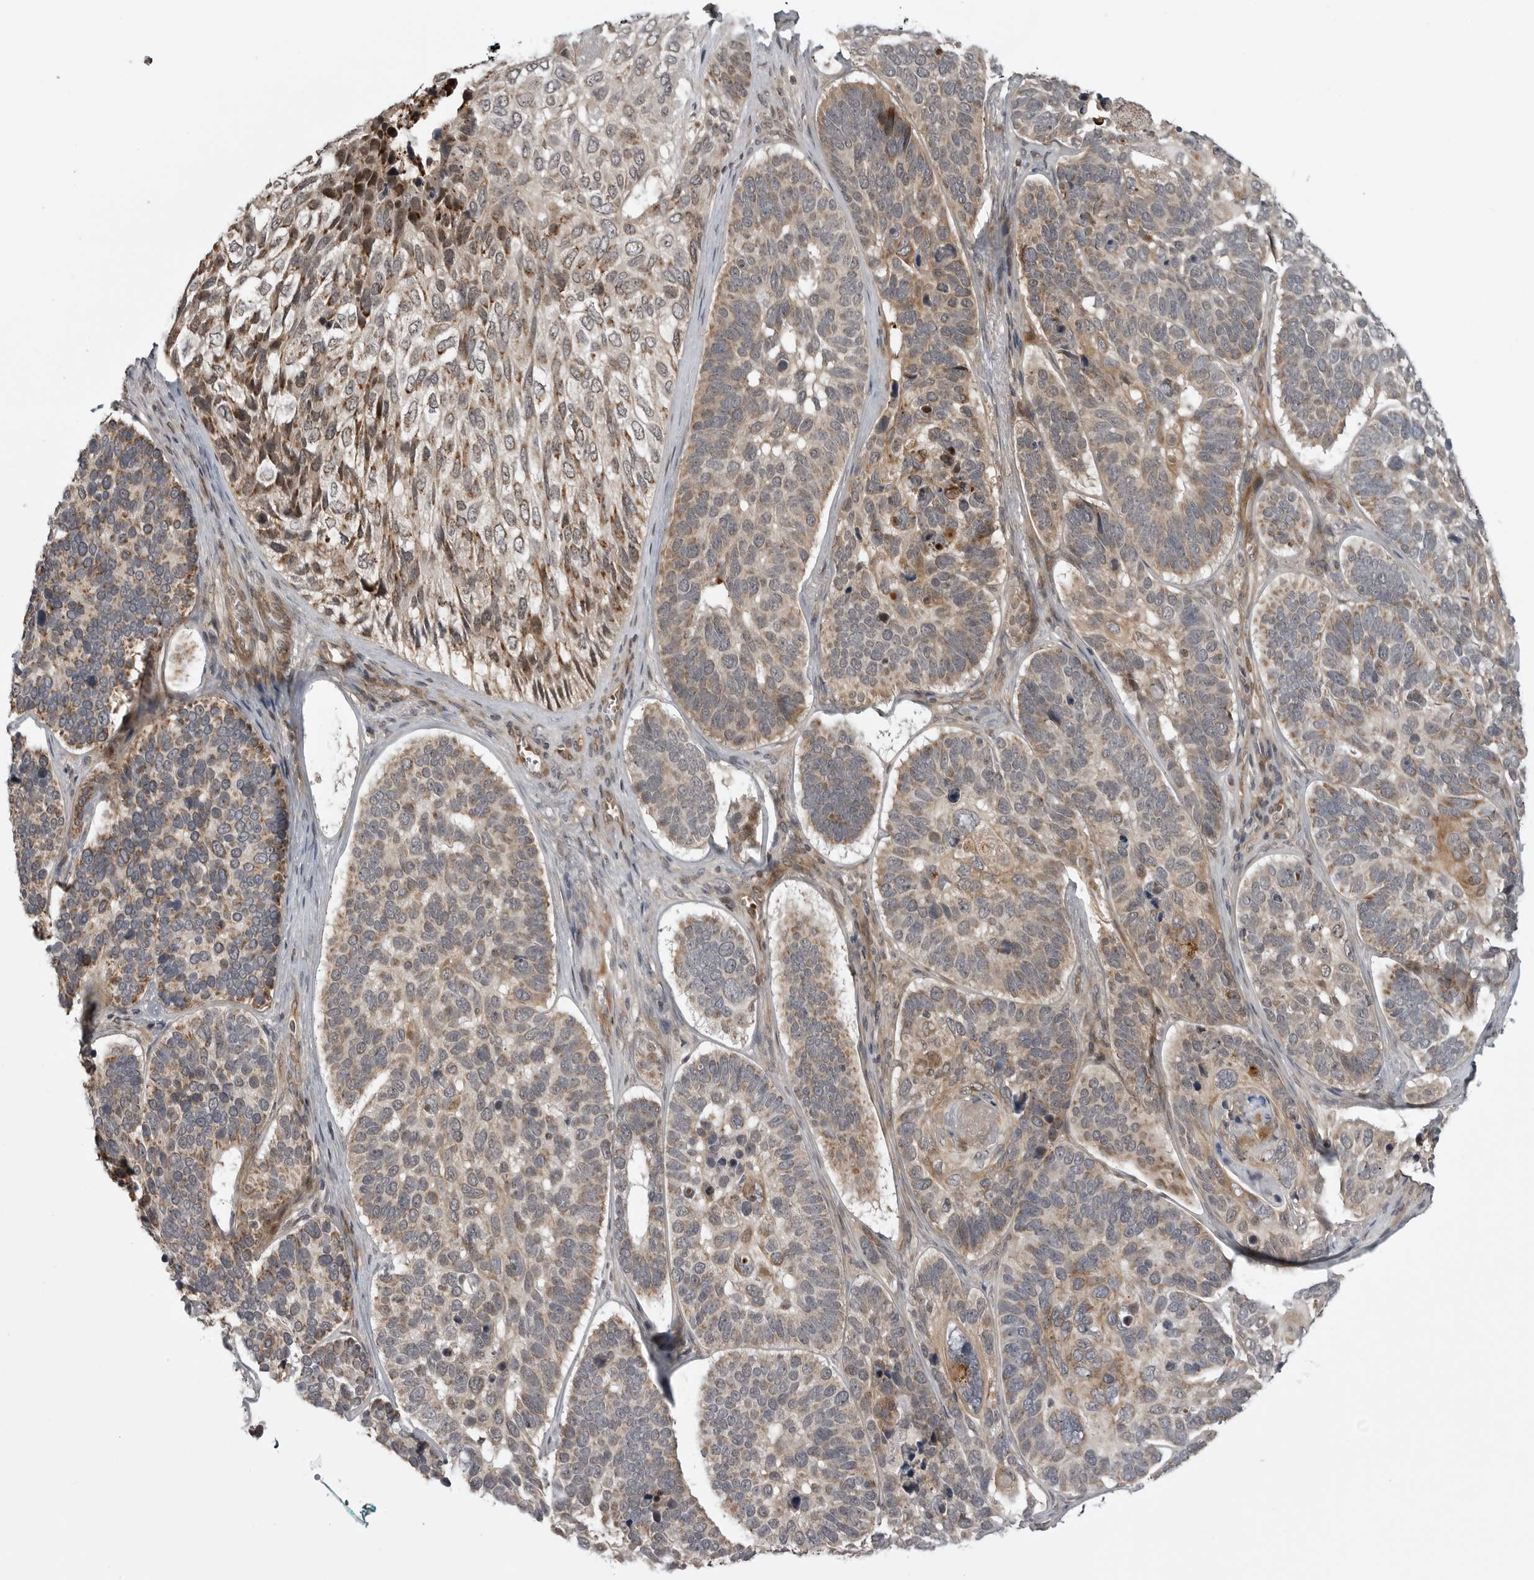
{"staining": {"intensity": "moderate", "quantity": ">75%", "location": "cytoplasmic/membranous"}, "tissue": "skin cancer", "cell_type": "Tumor cells", "image_type": "cancer", "snomed": [{"axis": "morphology", "description": "Basal cell carcinoma"}, {"axis": "topography", "description": "Skin"}], "caption": "Immunohistochemical staining of human skin cancer demonstrates medium levels of moderate cytoplasmic/membranous protein expression in about >75% of tumor cells.", "gene": "FAAP100", "patient": {"sex": "male", "age": 62}}